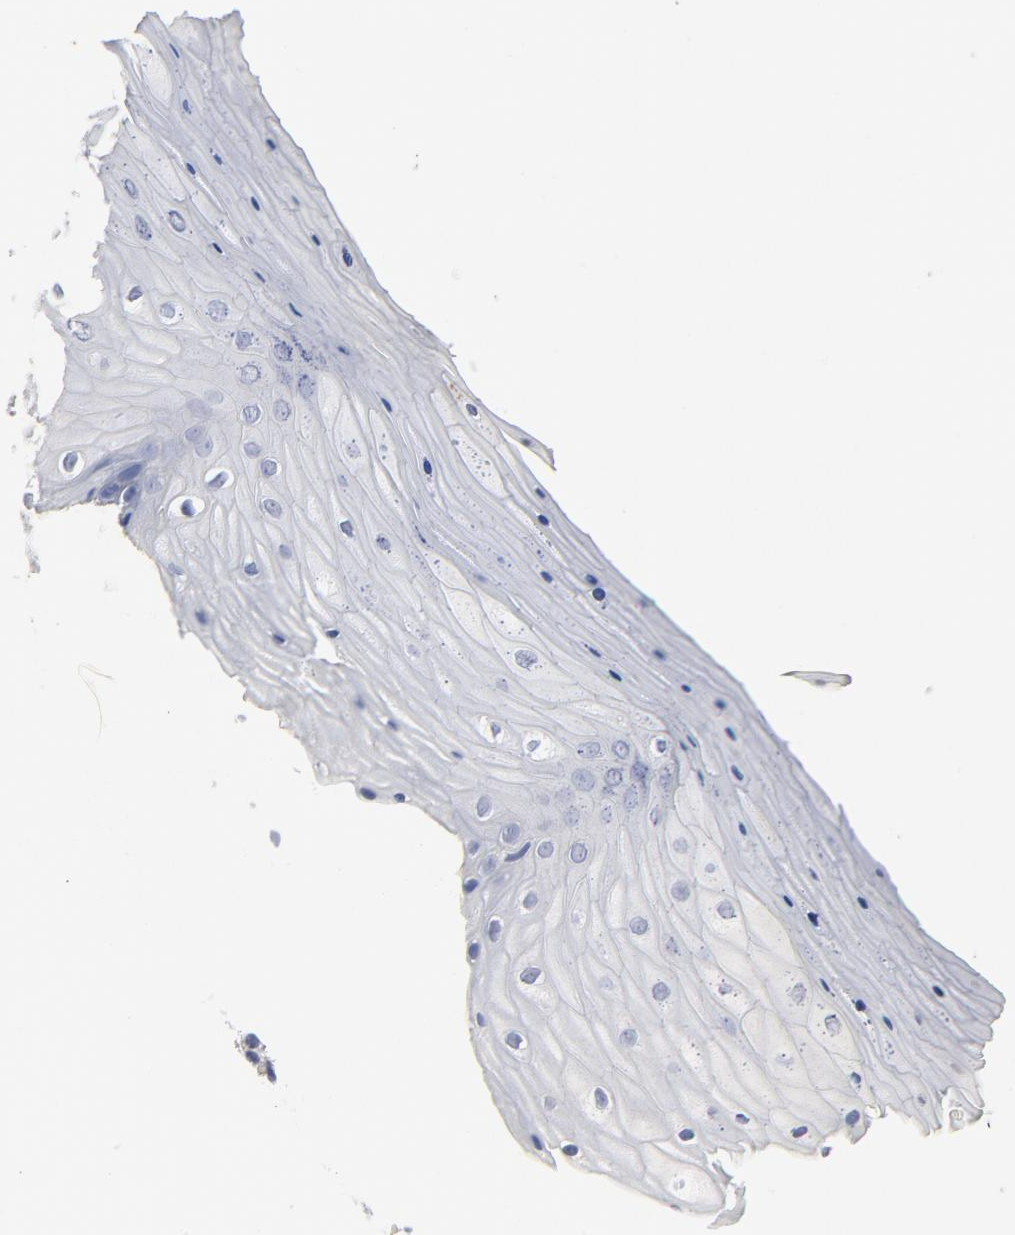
{"staining": {"intensity": "negative", "quantity": "none", "location": "none"}, "tissue": "cervix", "cell_type": "Glandular cells", "image_type": "normal", "snomed": [{"axis": "morphology", "description": "Normal tissue, NOS"}, {"axis": "topography", "description": "Cervix"}], "caption": "High power microscopy micrograph of an immunohistochemistry micrograph of unremarkable cervix, revealing no significant staining in glandular cells.", "gene": "ROCK1", "patient": {"sex": "female", "age": 55}}